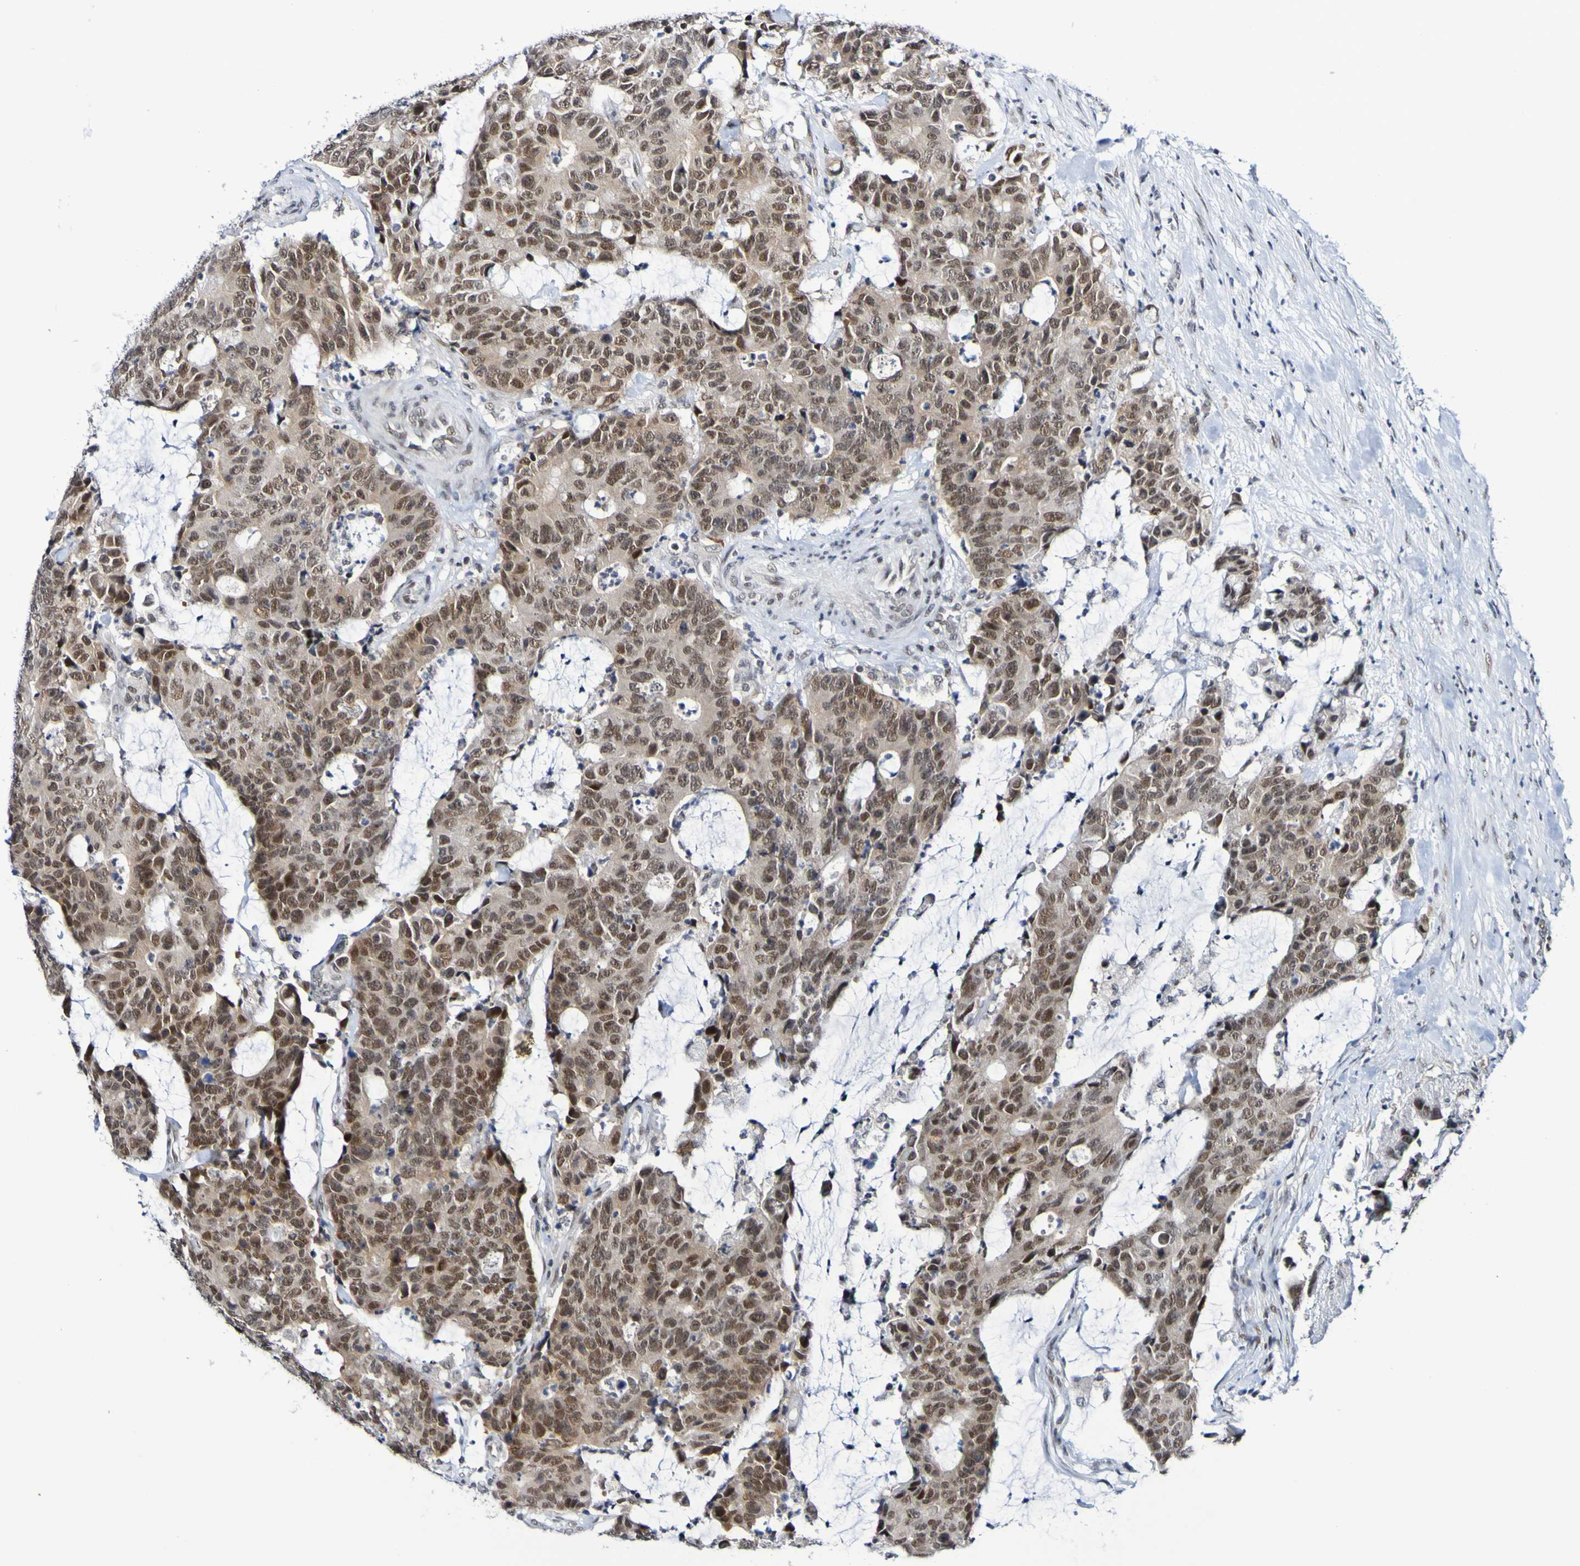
{"staining": {"intensity": "moderate", "quantity": ">75%", "location": "cytoplasmic/membranous,nuclear"}, "tissue": "colorectal cancer", "cell_type": "Tumor cells", "image_type": "cancer", "snomed": [{"axis": "morphology", "description": "Adenocarcinoma, NOS"}, {"axis": "topography", "description": "Colon"}], "caption": "There is medium levels of moderate cytoplasmic/membranous and nuclear staining in tumor cells of colorectal cancer, as demonstrated by immunohistochemical staining (brown color).", "gene": "PCGF1", "patient": {"sex": "female", "age": 86}}